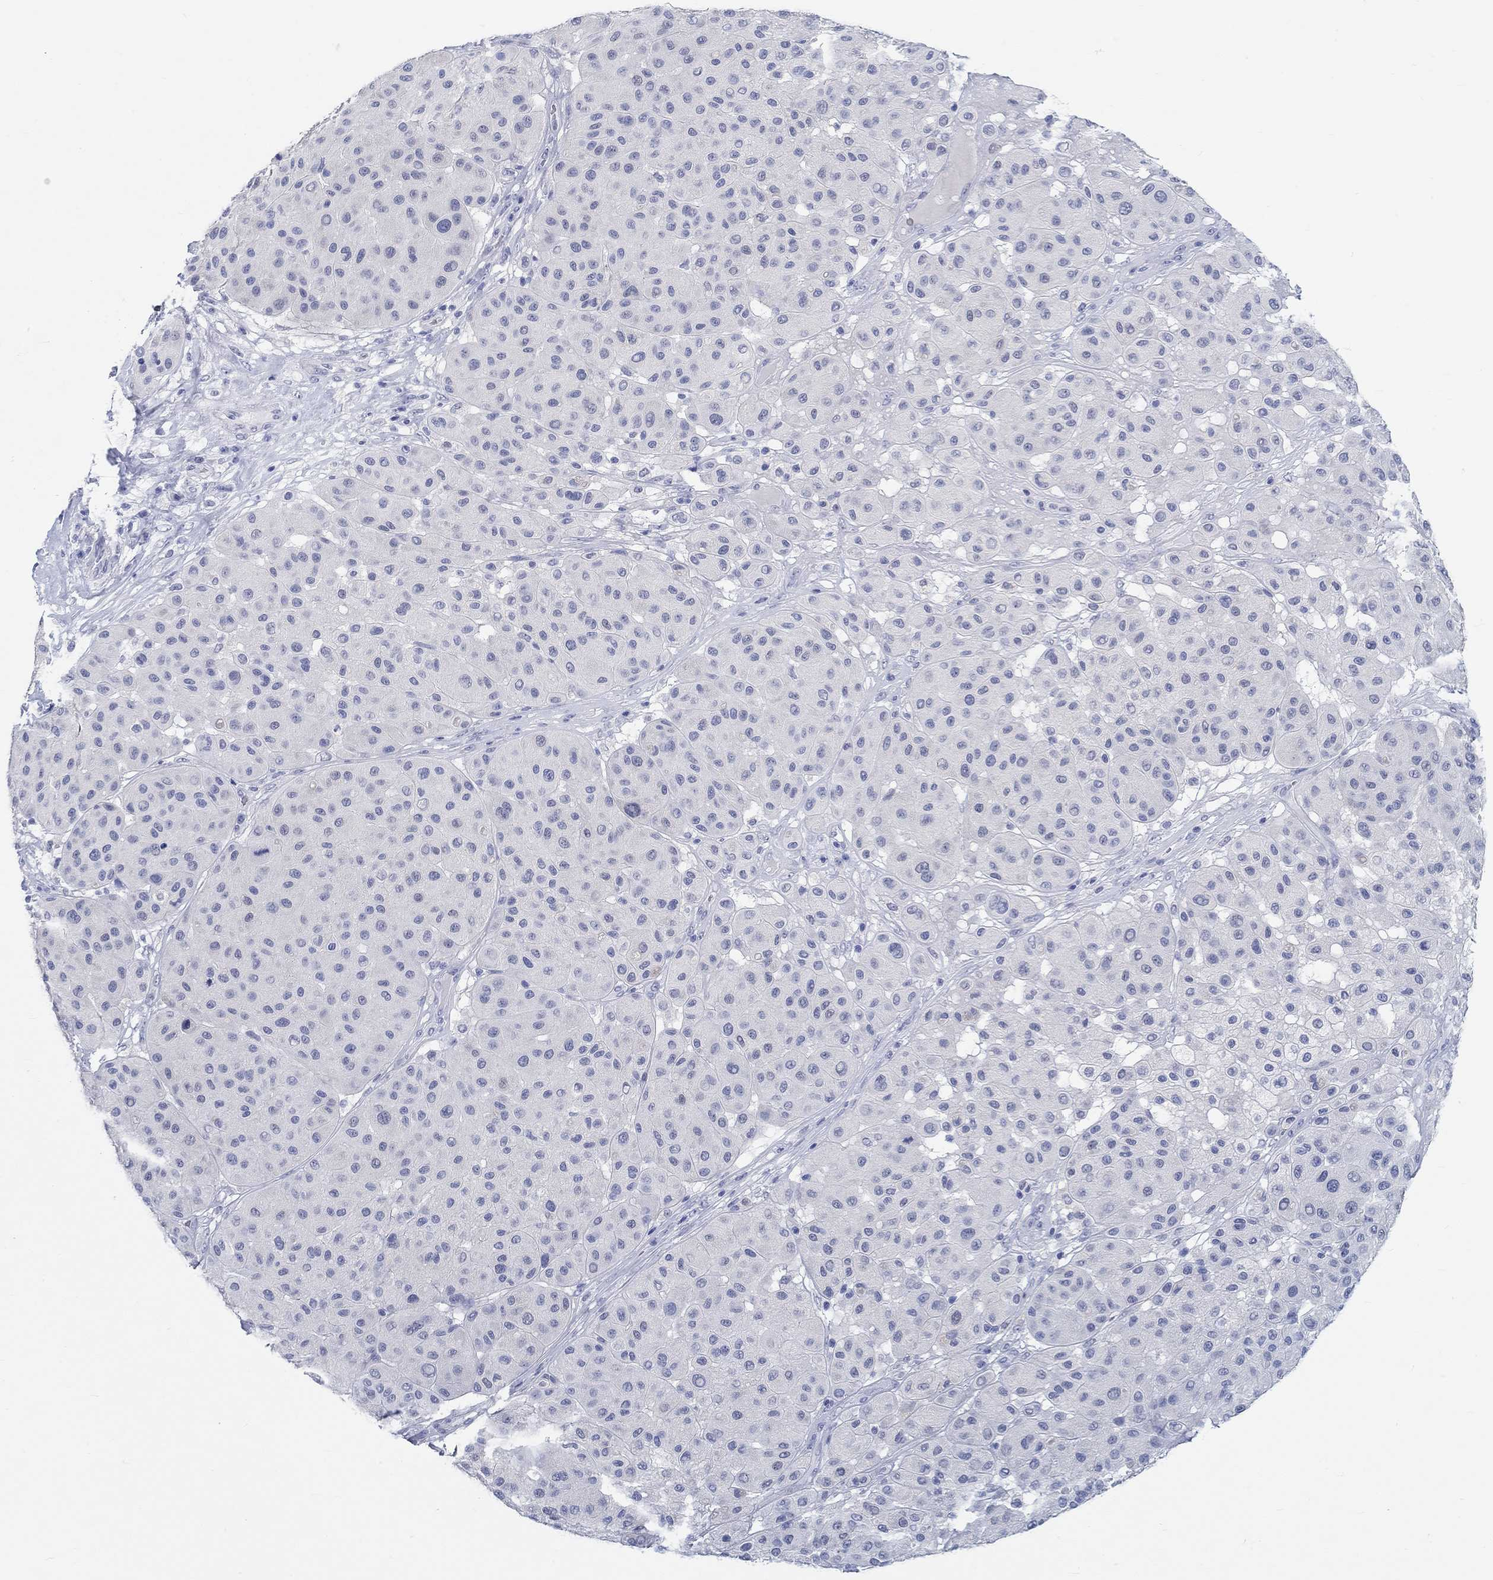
{"staining": {"intensity": "negative", "quantity": "none", "location": "none"}, "tissue": "melanoma", "cell_type": "Tumor cells", "image_type": "cancer", "snomed": [{"axis": "morphology", "description": "Malignant melanoma, Metastatic site"}, {"axis": "topography", "description": "Smooth muscle"}], "caption": "Melanoma stained for a protein using IHC reveals no expression tumor cells.", "gene": "GRIA3", "patient": {"sex": "male", "age": 41}}